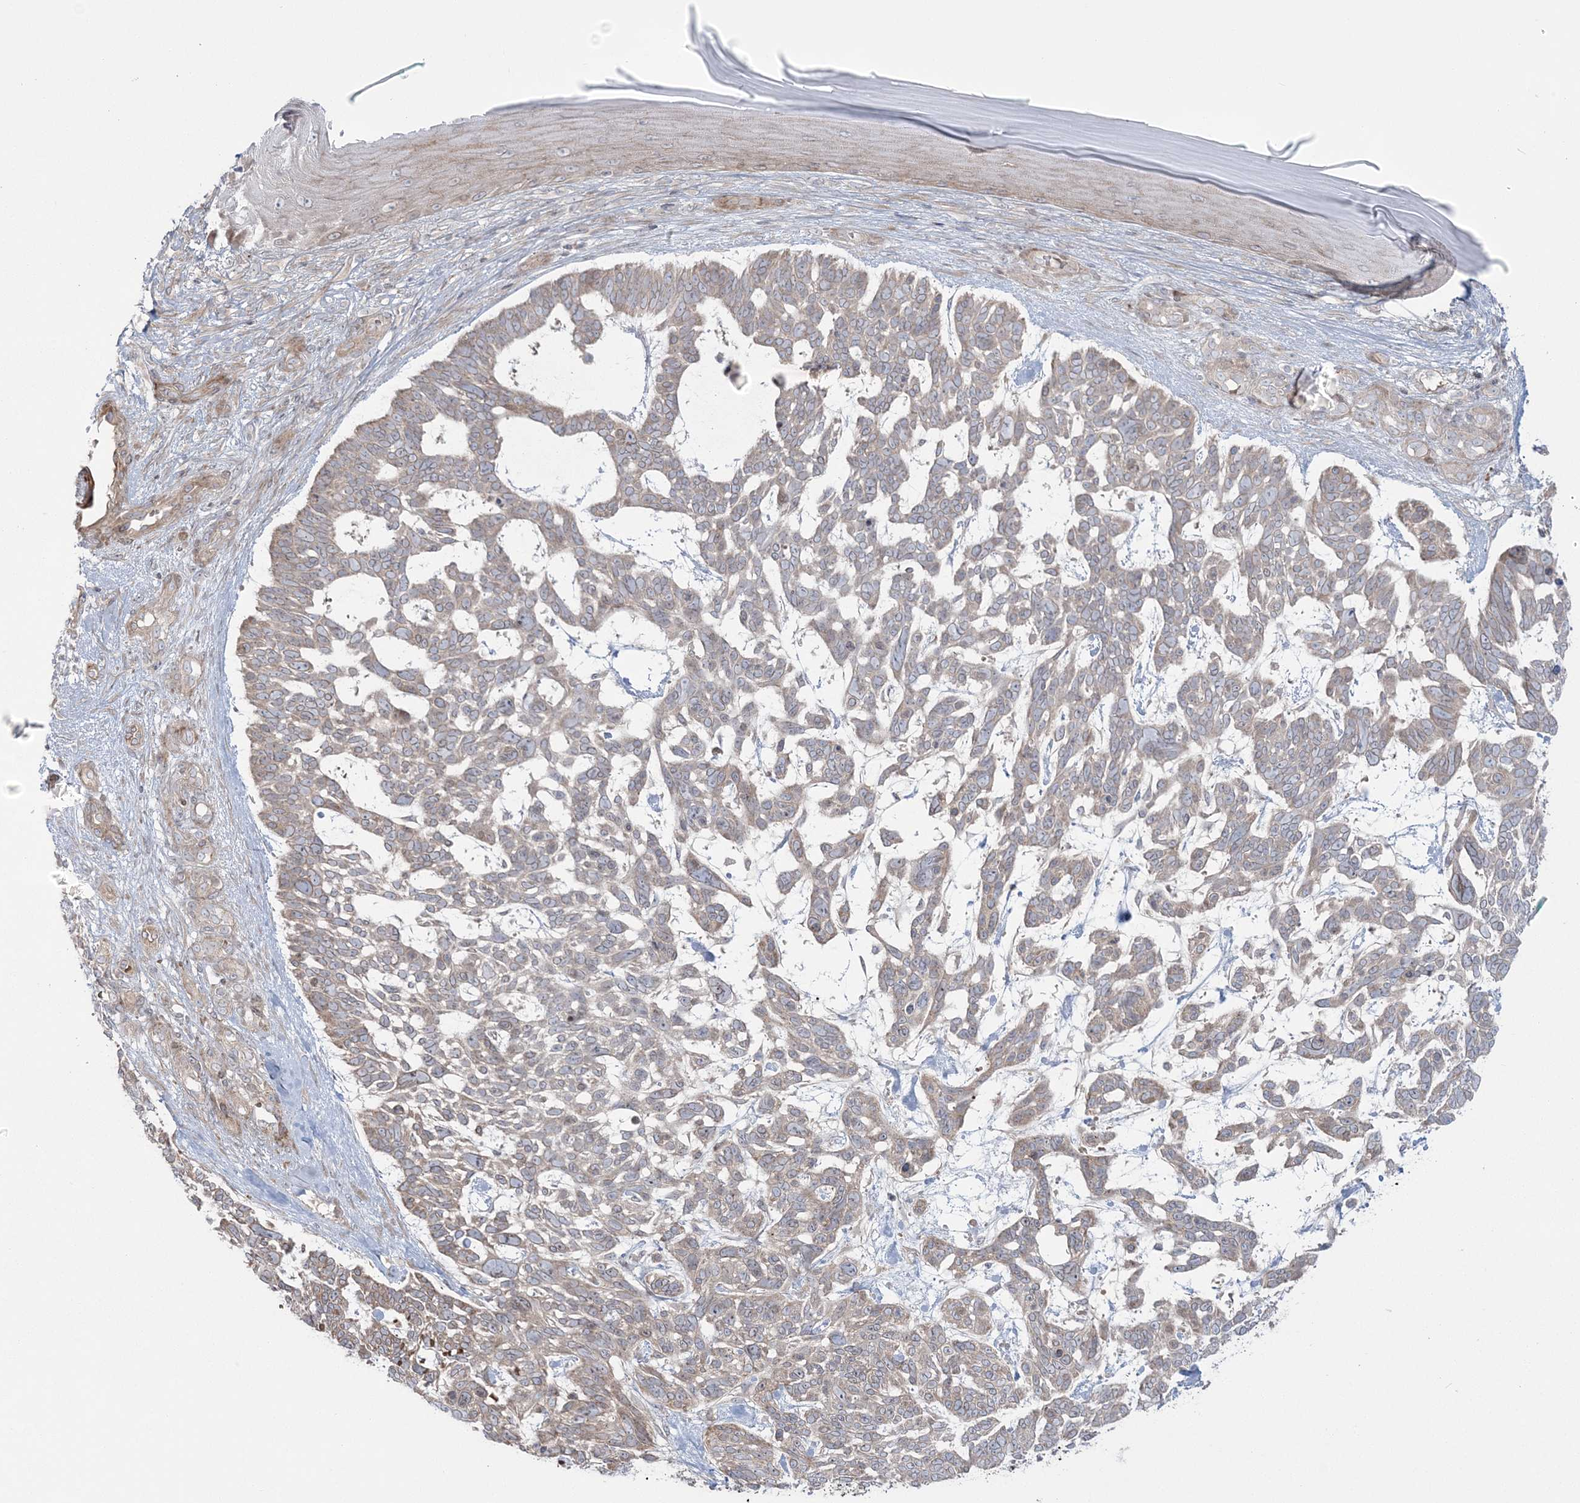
{"staining": {"intensity": "weak", "quantity": "<25%", "location": "cytoplasmic/membranous"}, "tissue": "skin cancer", "cell_type": "Tumor cells", "image_type": "cancer", "snomed": [{"axis": "morphology", "description": "Basal cell carcinoma"}, {"axis": "topography", "description": "Skin"}], "caption": "Immunohistochemistry histopathology image of neoplastic tissue: skin basal cell carcinoma stained with DAB shows no significant protein positivity in tumor cells. (Brightfield microscopy of DAB immunohistochemistry (IHC) at high magnification).", "gene": "NUDT9", "patient": {"sex": "male", "age": 88}}